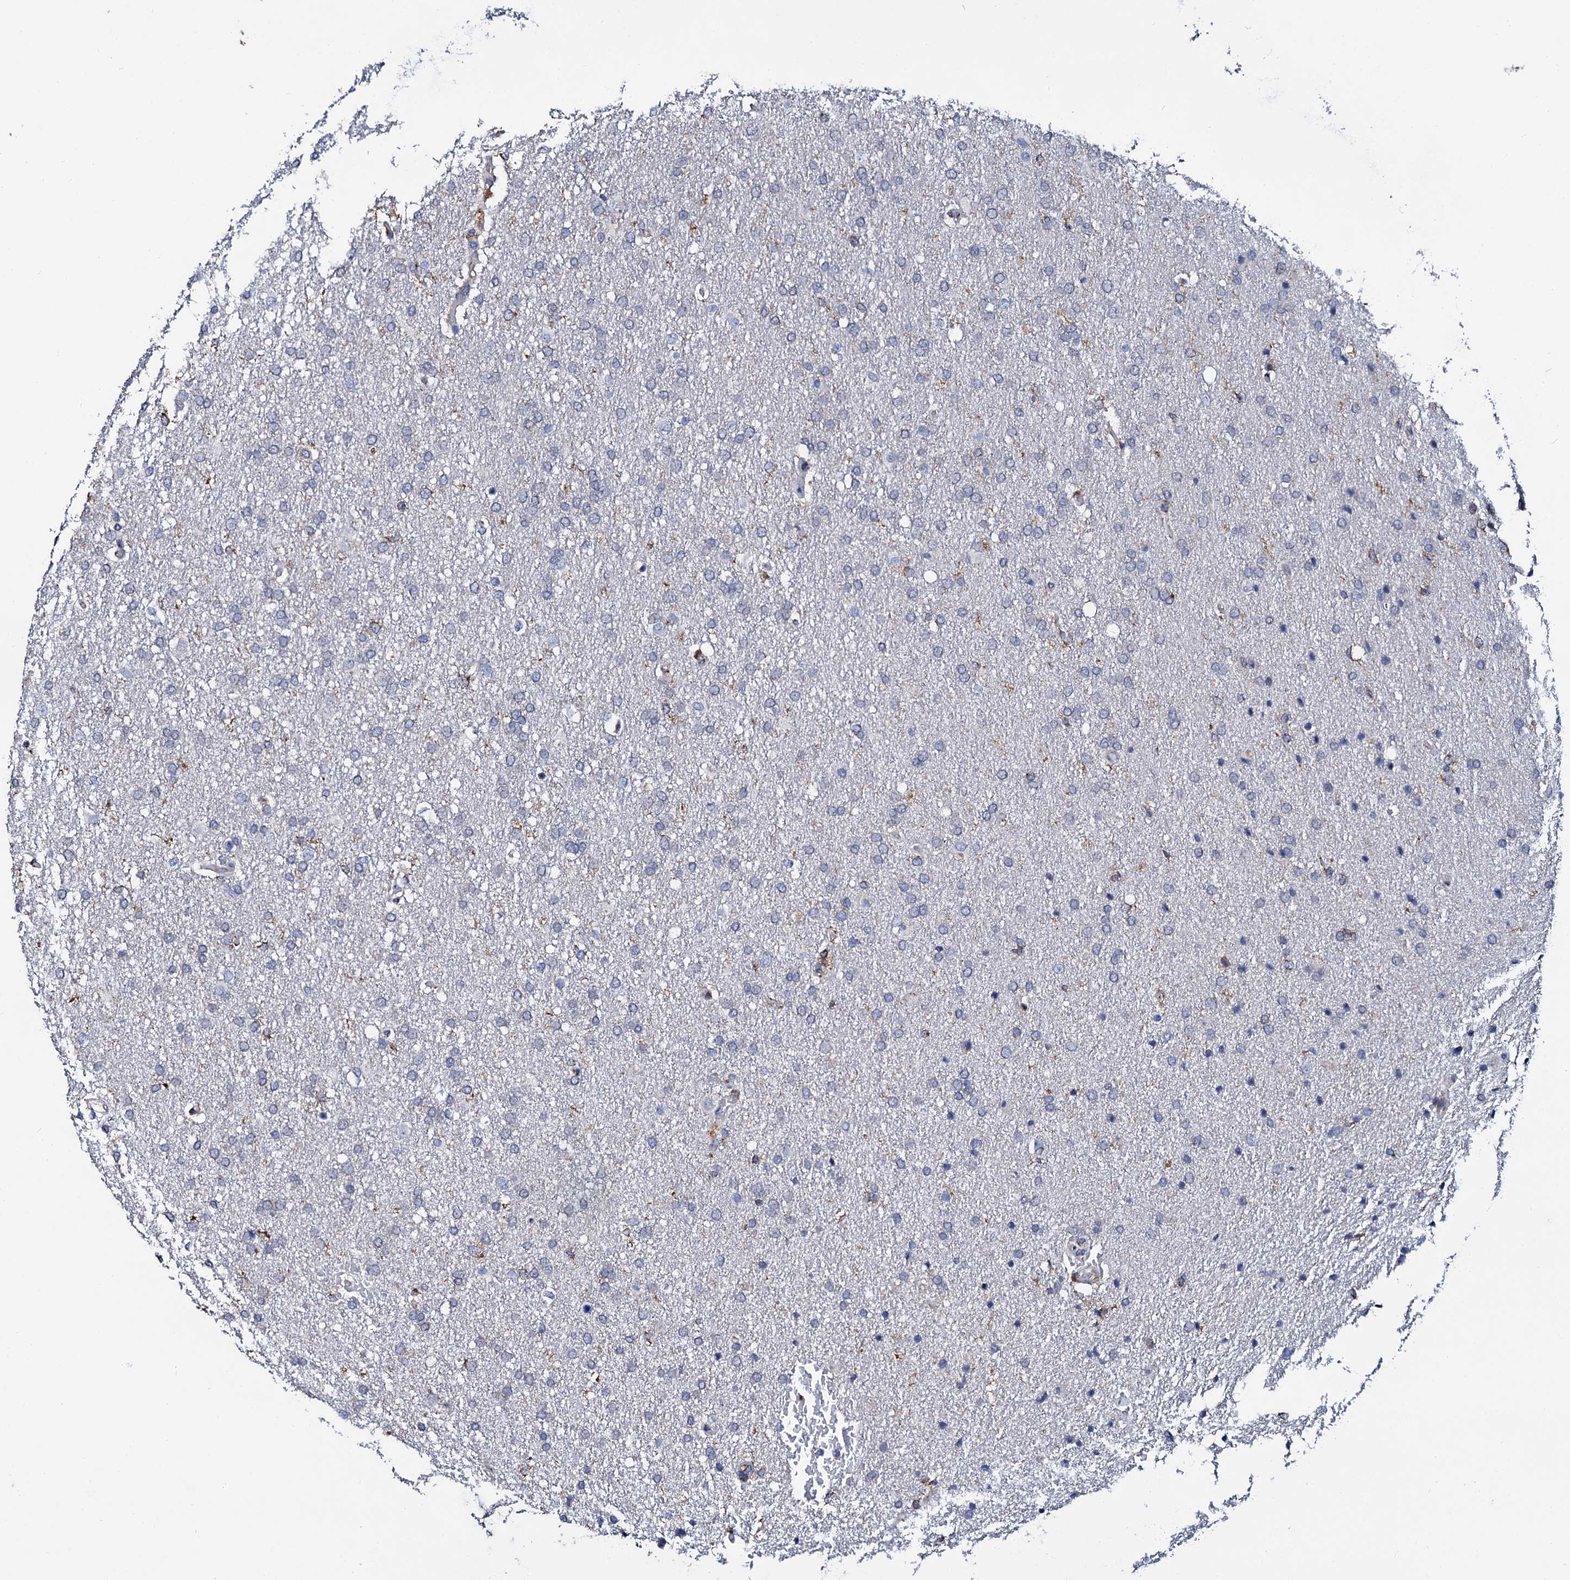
{"staining": {"intensity": "negative", "quantity": "none", "location": "none"}, "tissue": "glioma", "cell_type": "Tumor cells", "image_type": "cancer", "snomed": [{"axis": "morphology", "description": "Glioma, malignant, High grade"}, {"axis": "topography", "description": "Brain"}], "caption": "Micrograph shows no protein staining in tumor cells of glioma tissue. Nuclei are stained in blue.", "gene": "TCIRG1", "patient": {"sex": "male", "age": 72}}